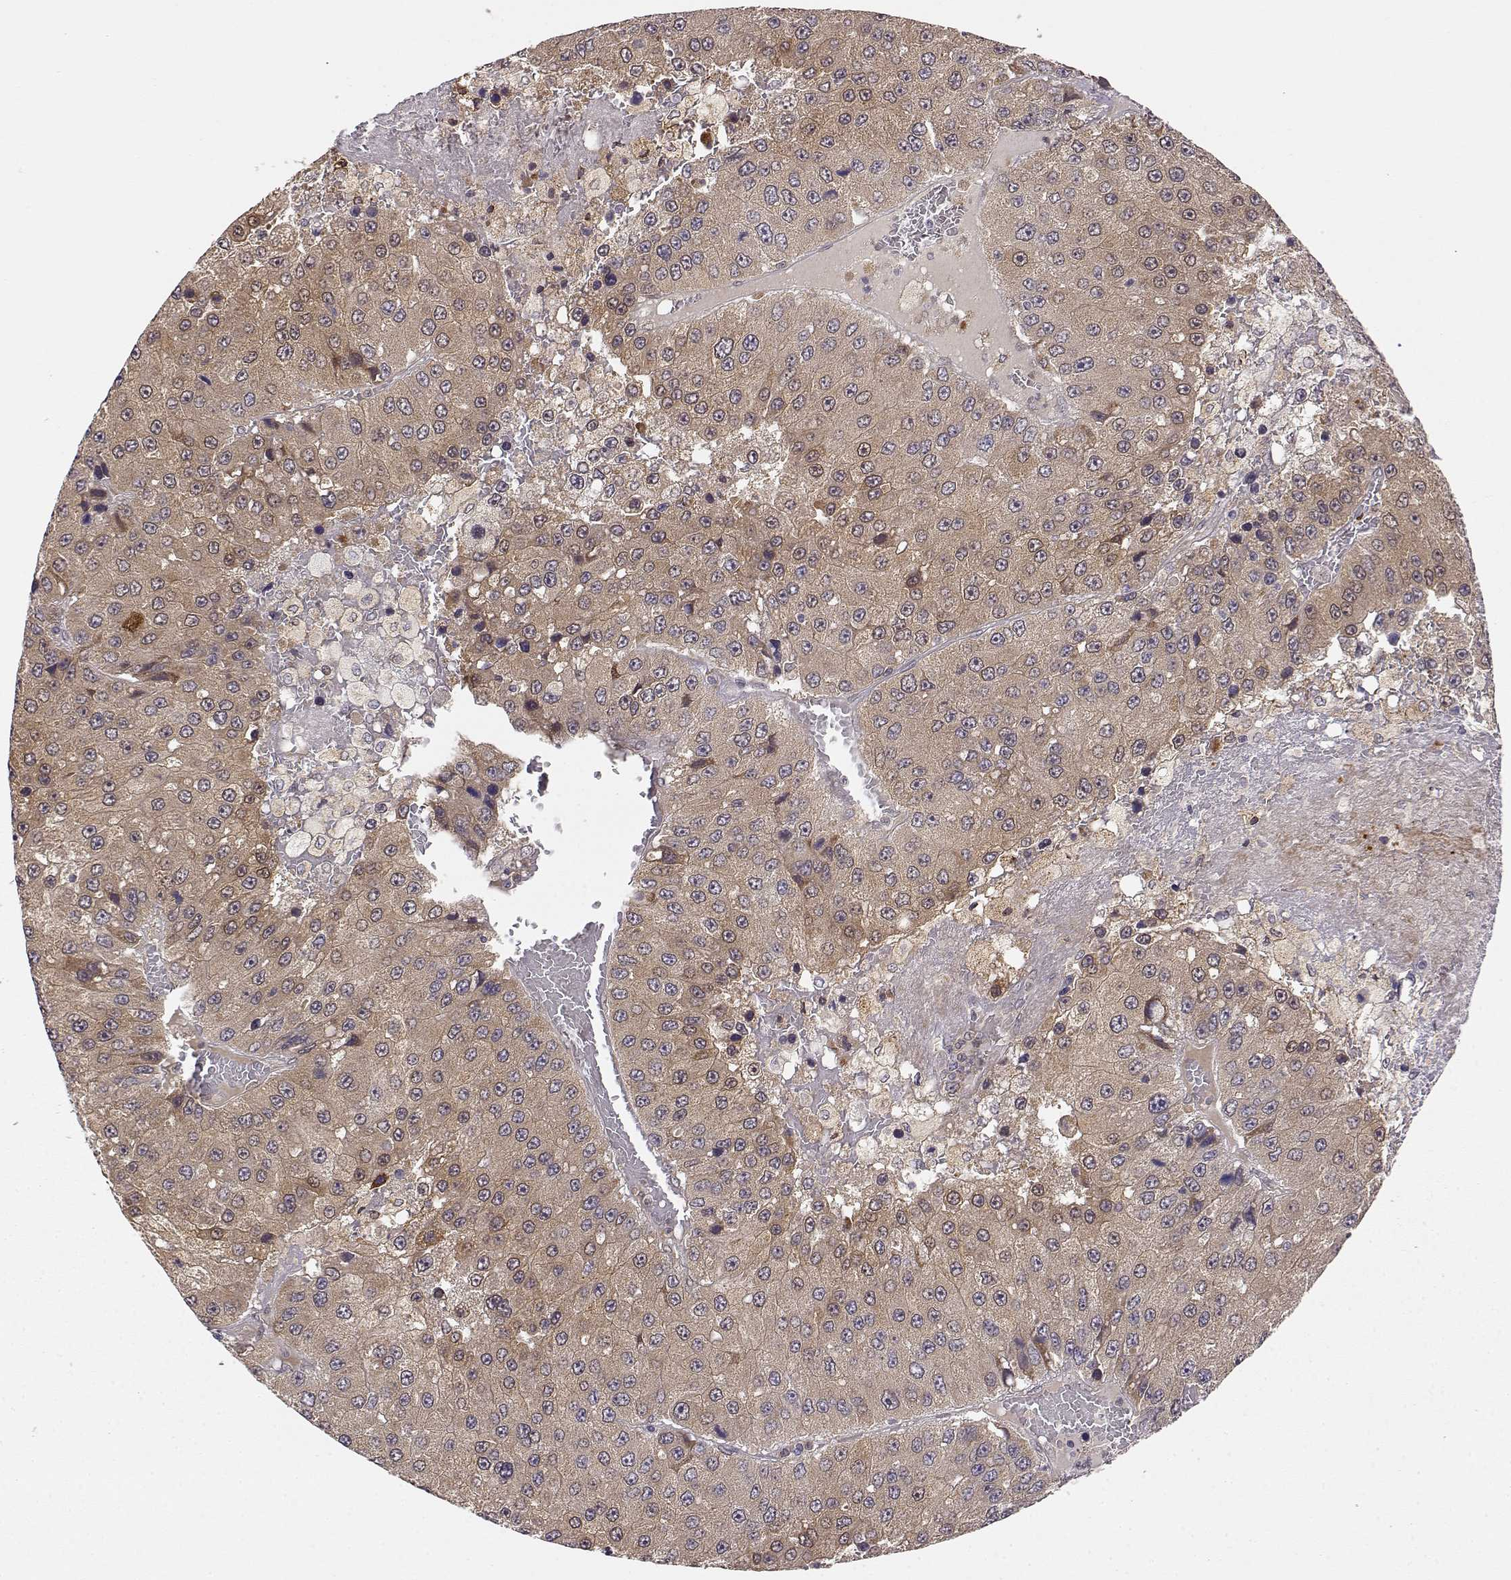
{"staining": {"intensity": "negative", "quantity": "none", "location": "none"}, "tissue": "liver cancer", "cell_type": "Tumor cells", "image_type": "cancer", "snomed": [{"axis": "morphology", "description": "Carcinoma, Hepatocellular, NOS"}, {"axis": "topography", "description": "Liver"}], "caption": "Tumor cells are negative for protein expression in human liver cancer.", "gene": "ERGIC2", "patient": {"sex": "female", "age": 73}}